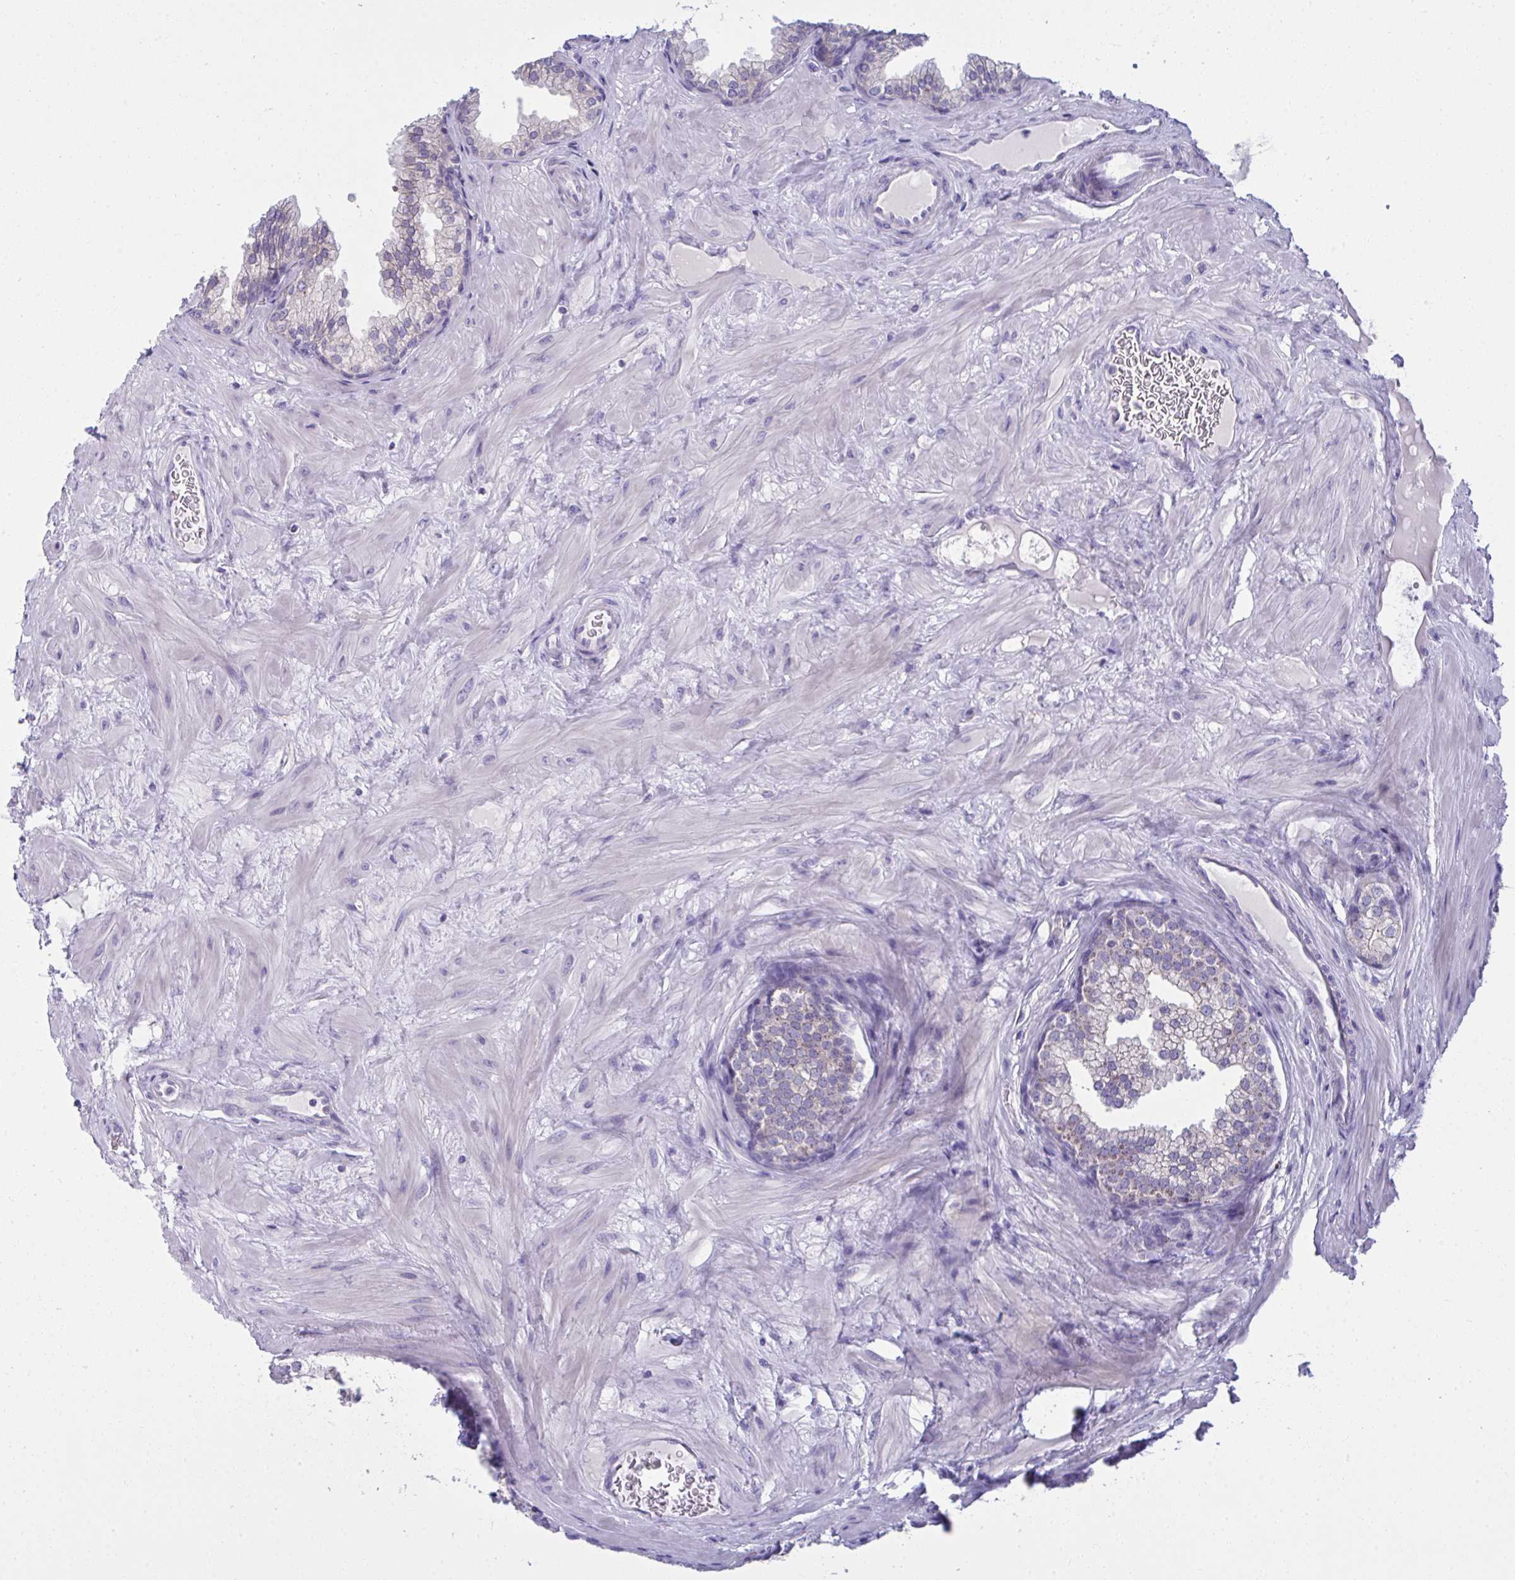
{"staining": {"intensity": "moderate", "quantity": "<25%", "location": "cytoplasmic/membranous"}, "tissue": "prostate", "cell_type": "Glandular cells", "image_type": "normal", "snomed": [{"axis": "morphology", "description": "Normal tissue, NOS"}, {"axis": "topography", "description": "Prostate"}], "caption": "IHC photomicrograph of benign prostate: prostate stained using IHC displays low levels of moderate protein expression localized specifically in the cytoplasmic/membranous of glandular cells, appearing as a cytoplasmic/membranous brown color.", "gene": "RANBP2", "patient": {"sex": "male", "age": 37}}